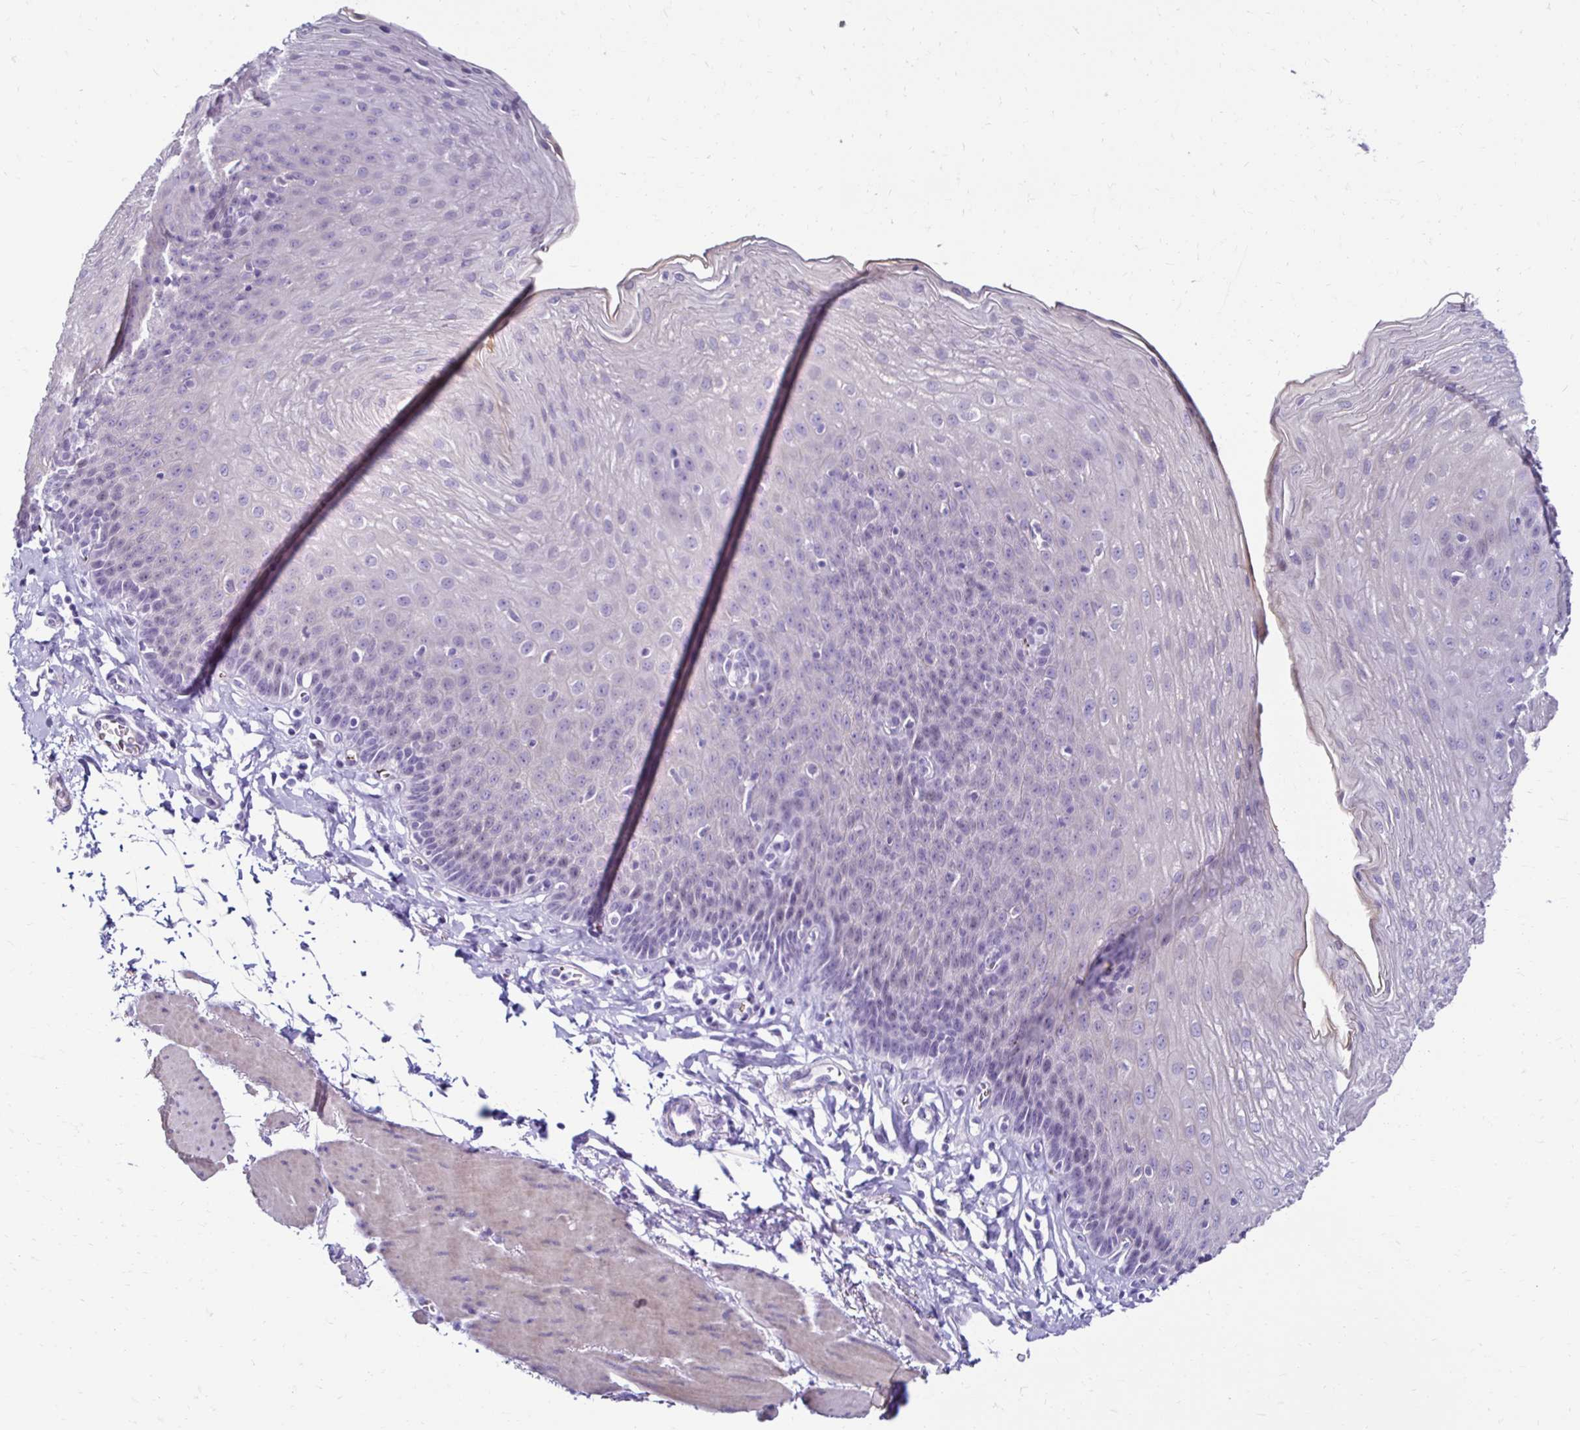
{"staining": {"intensity": "negative", "quantity": "none", "location": "none"}, "tissue": "esophagus", "cell_type": "Squamous epithelial cells", "image_type": "normal", "snomed": [{"axis": "morphology", "description": "Normal tissue, NOS"}, {"axis": "topography", "description": "Esophagus"}], "caption": "Immunohistochemistry (IHC) histopathology image of benign esophagus: esophagus stained with DAB exhibits no significant protein staining in squamous epithelial cells. The staining is performed using DAB (3,3'-diaminobenzidine) brown chromogen with nuclei counter-stained in using hematoxylin.", "gene": "RHBDL3", "patient": {"sex": "female", "age": 81}}